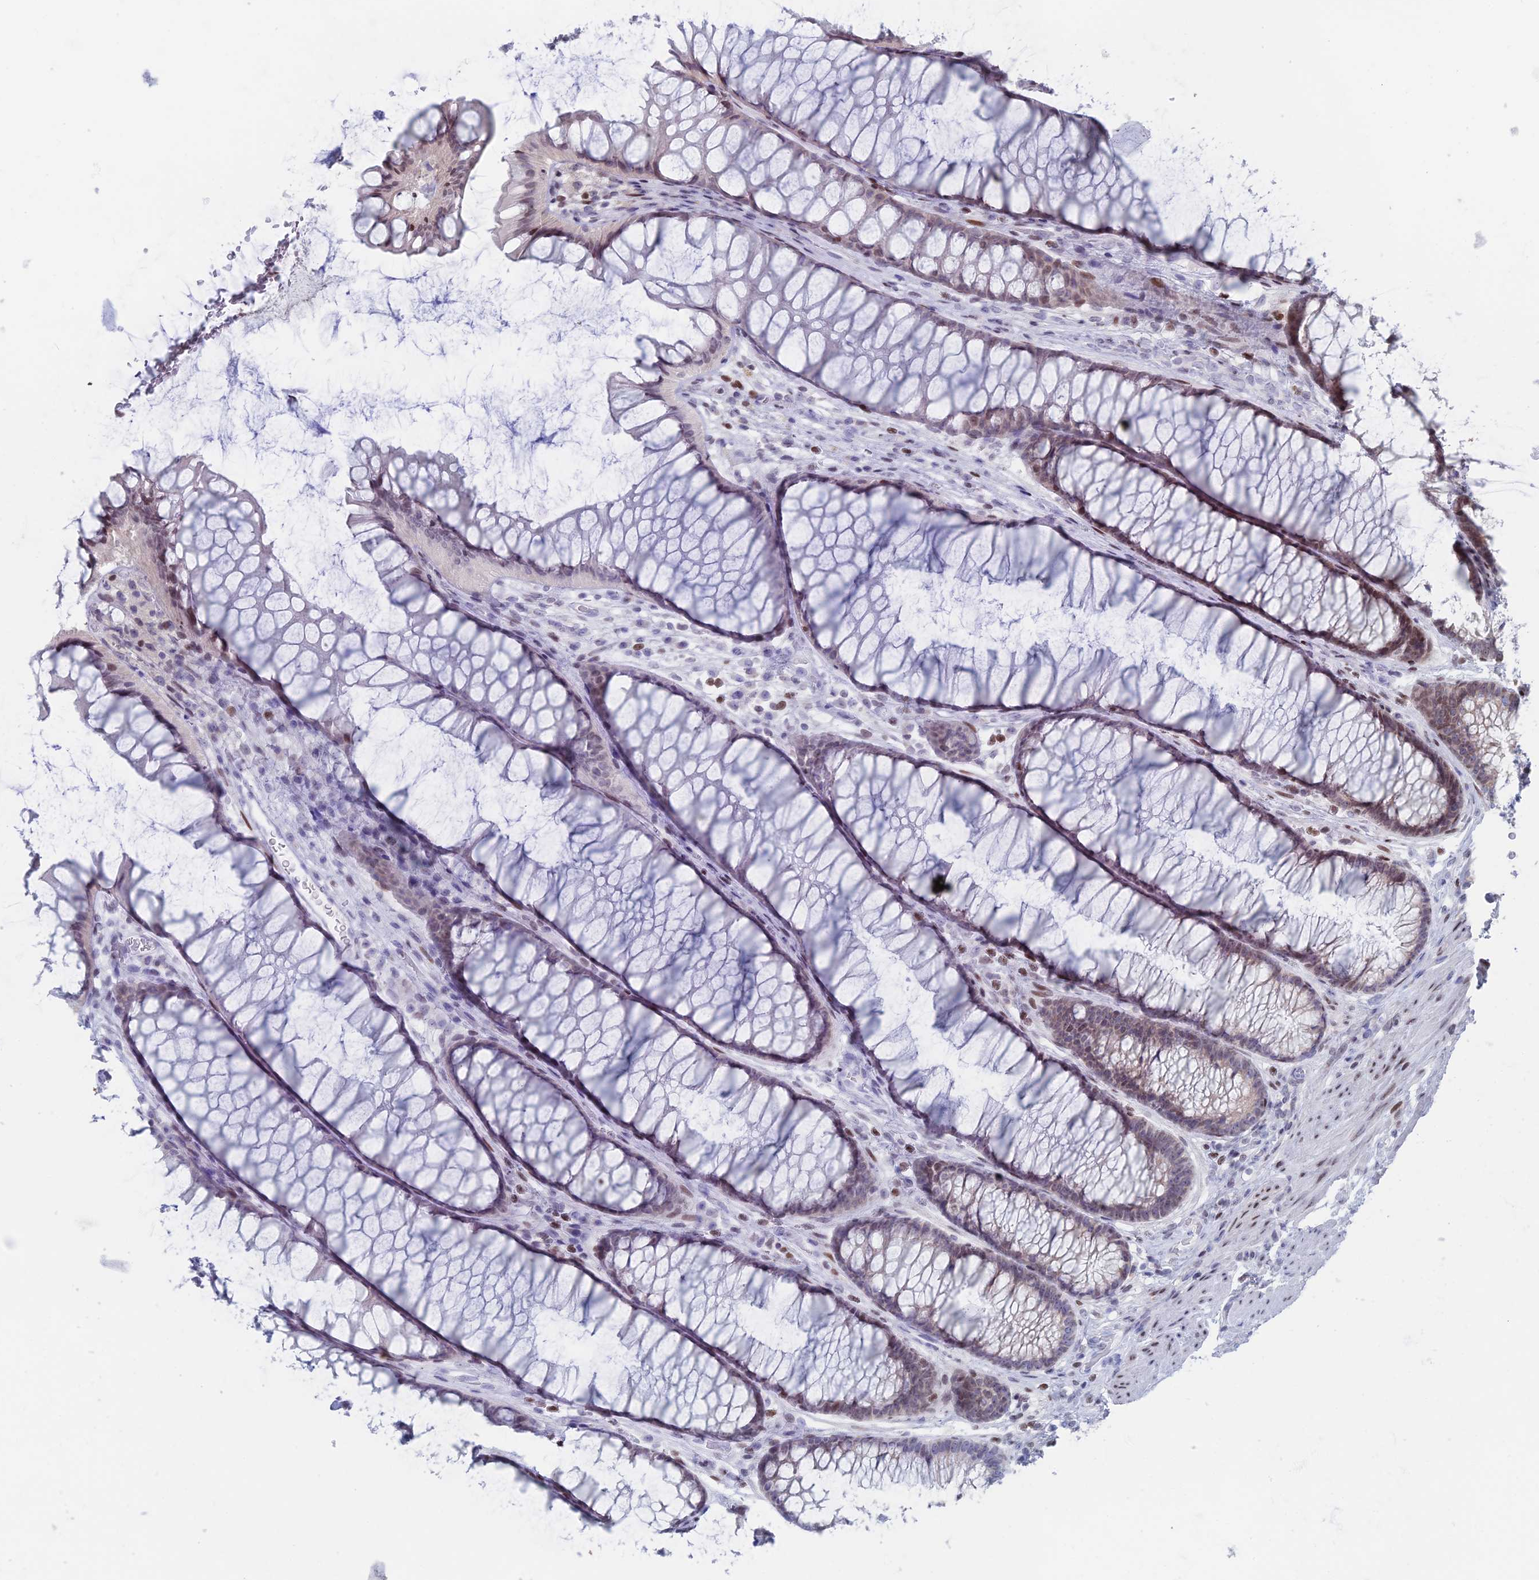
{"staining": {"intensity": "negative", "quantity": "none", "location": "none"}, "tissue": "colon", "cell_type": "Endothelial cells", "image_type": "normal", "snomed": [{"axis": "morphology", "description": "Normal tissue, NOS"}, {"axis": "topography", "description": "Colon"}], "caption": "Immunohistochemistry (IHC) micrograph of normal colon: colon stained with DAB displays no significant protein staining in endothelial cells.", "gene": "CERS6", "patient": {"sex": "female", "age": 82}}